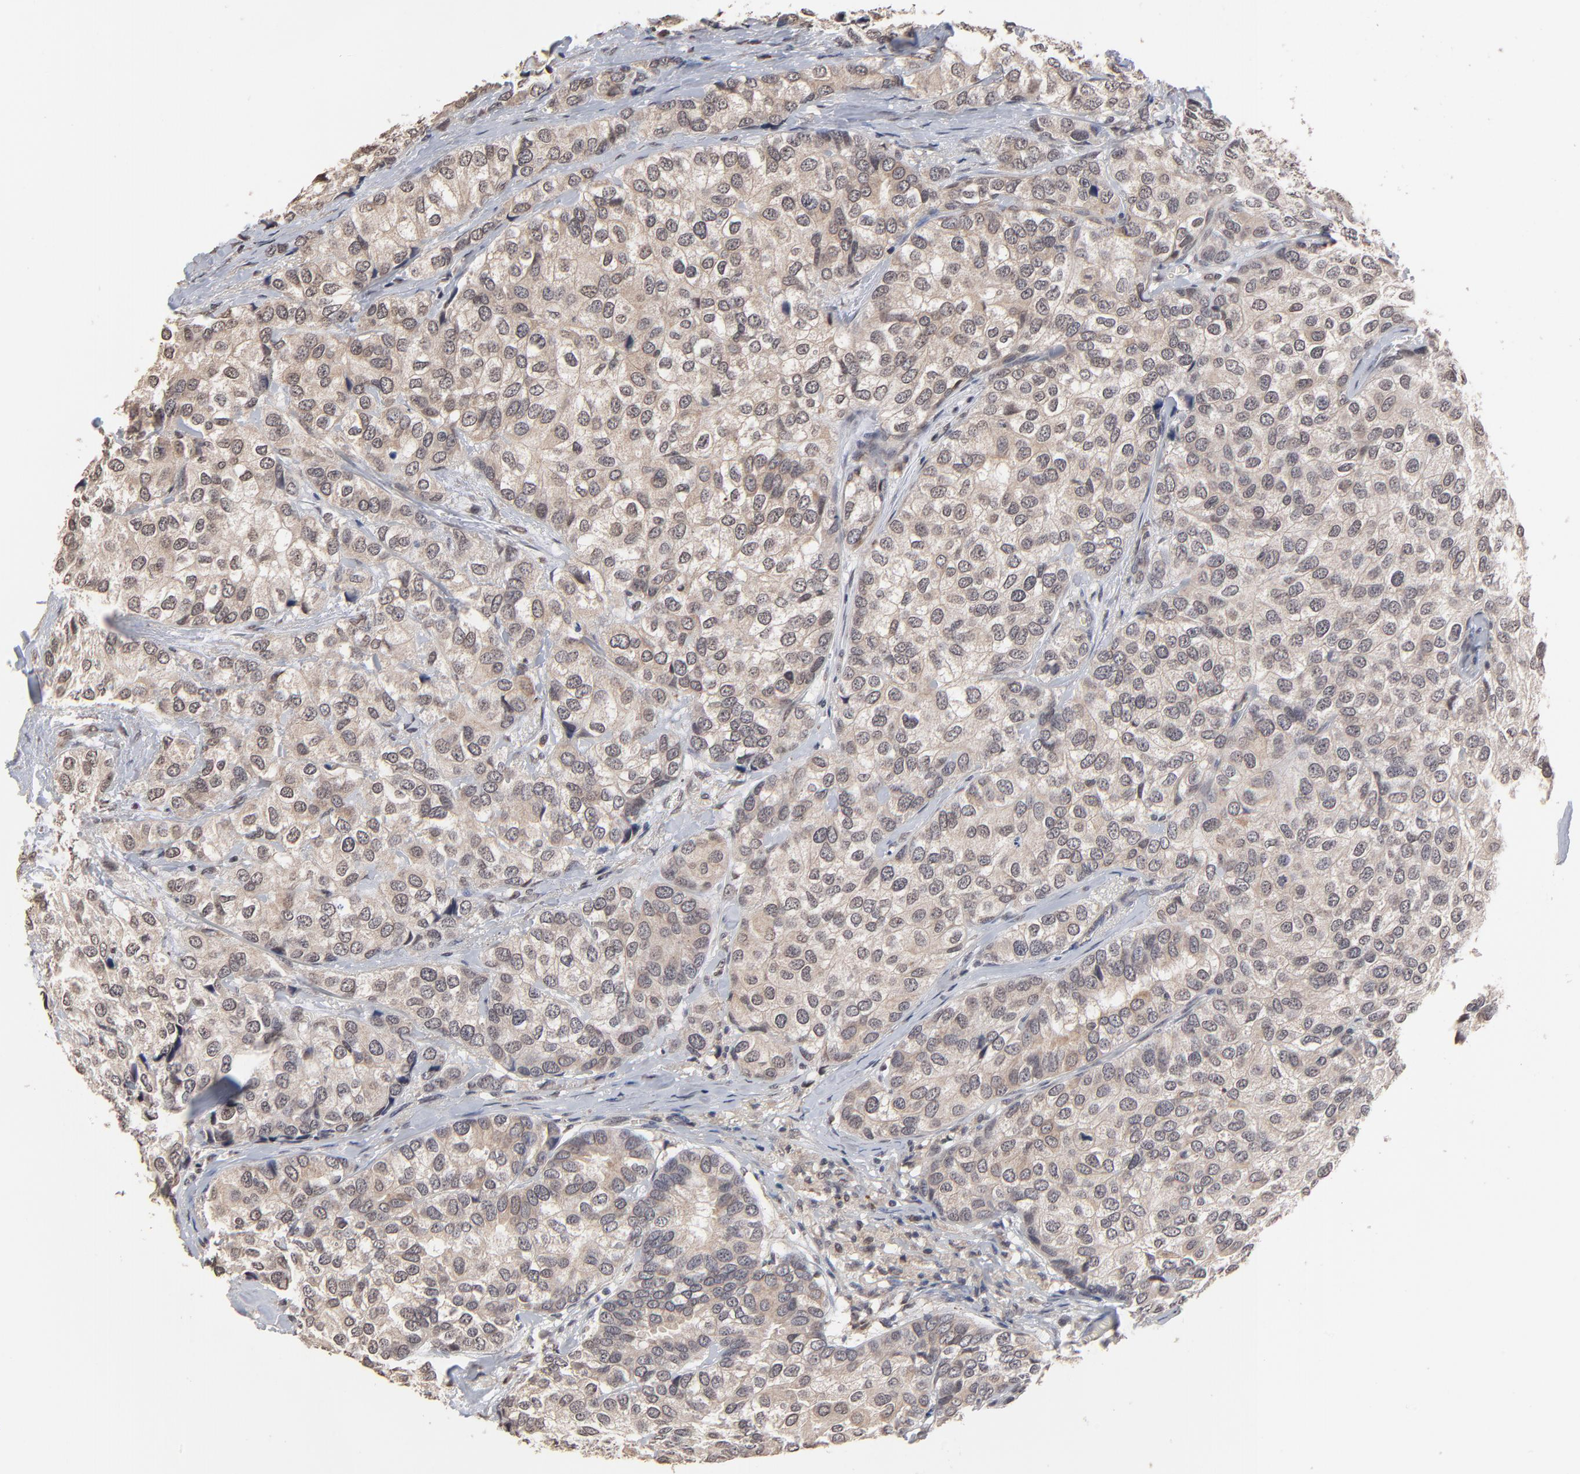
{"staining": {"intensity": "weak", "quantity": "<25%", "location": "cytoplasmic/membranous"}, "tissue": "breast cancer", "cell_type": "Tumor cells", "image_type": "cancer", "snomed": [{"axis": "morphology", "description": "Duct carcinoma"}, {"axis": "topography", "description": "Breast"}], "caption": "This micrograph is of invasive ductal carcinoma (breast) stained with immunohistochemistry (IHC) to label a protein in brown with the nuclei are counter-stained blue. There is no staining in tumor cells. (DAB immunohistochemistry visualized using brightfield microscopy, high magnification).", "gene": "CHM", "patient": {"sex": "female", "age": 68}}